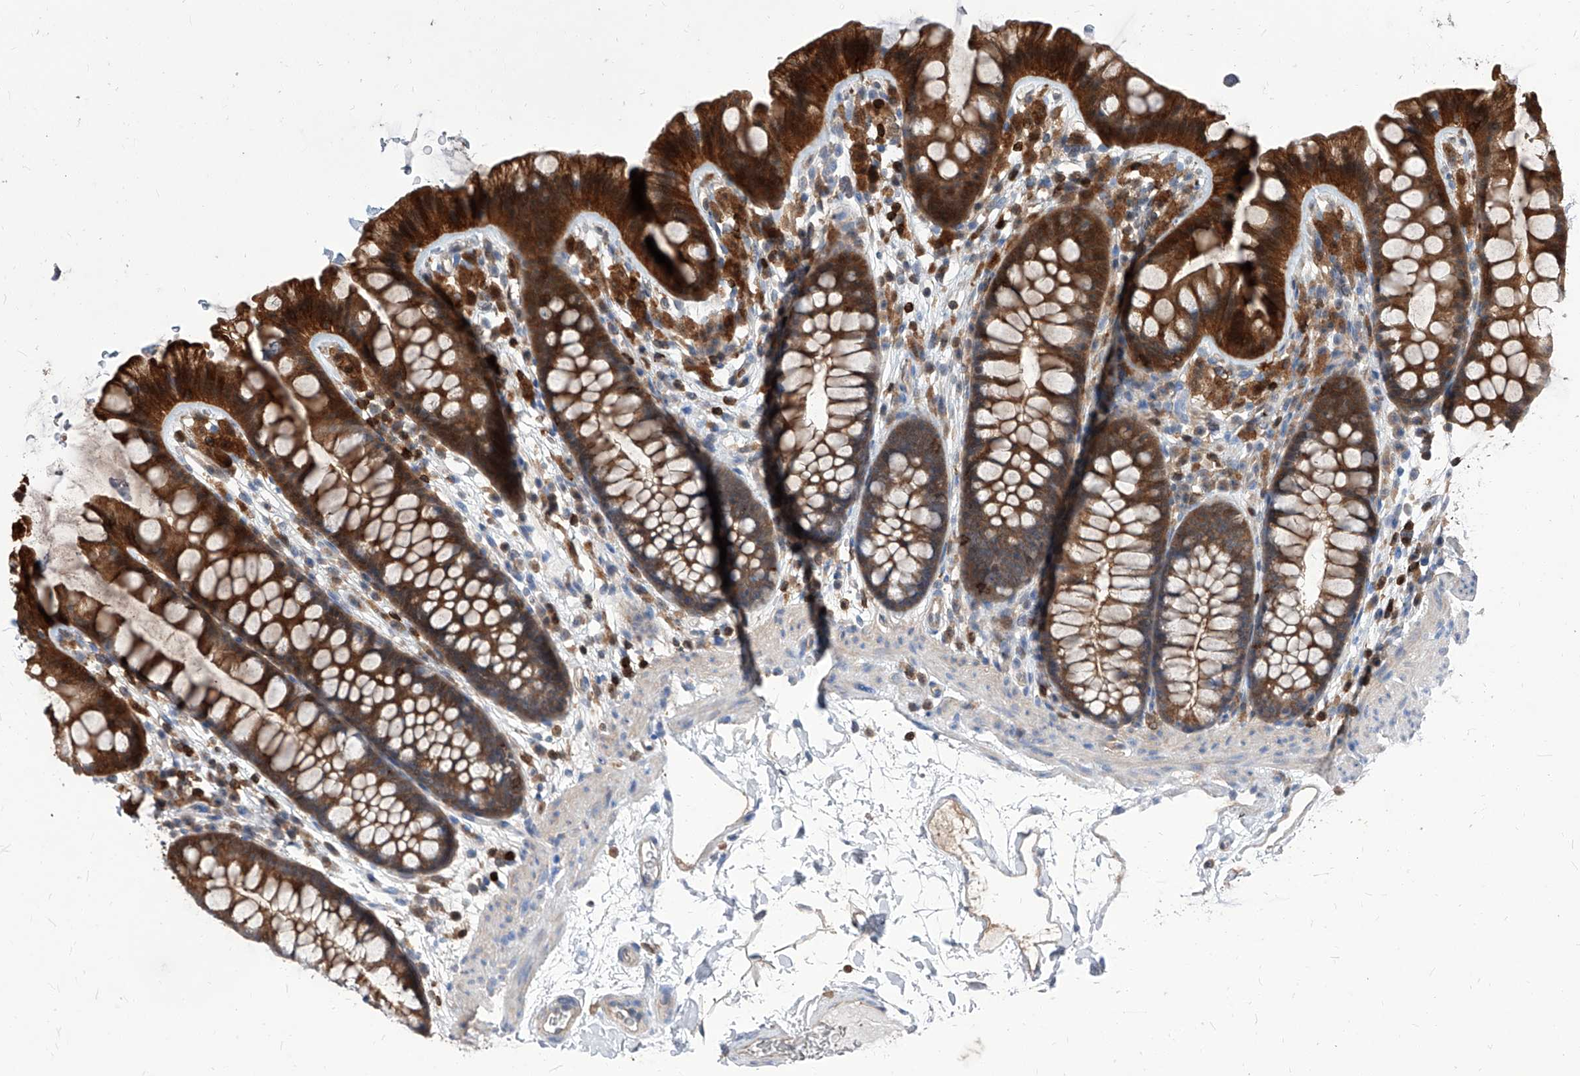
{"staining": {"intensity": "weak", "quantity": "25%-75%", "location": "cytoplasmic/membranous"}, "tissue": "colon", "cell_type": "Endothelial cells", "image_type": "normal", "snomed": [{"axis": "morphology", "description": "Normal tissue, NOS"}, {"axis": "topography", "description": "Colon"}], "caption": "Protein positivity by immunohistochemistry (IHC) demonstrates weak cytoplasmic/membranous positivity in approximately 25%-75% of endothelial cells in benign colon.", "gene": "ABRACL", "patient": {"sex": "female", "age": 62}}